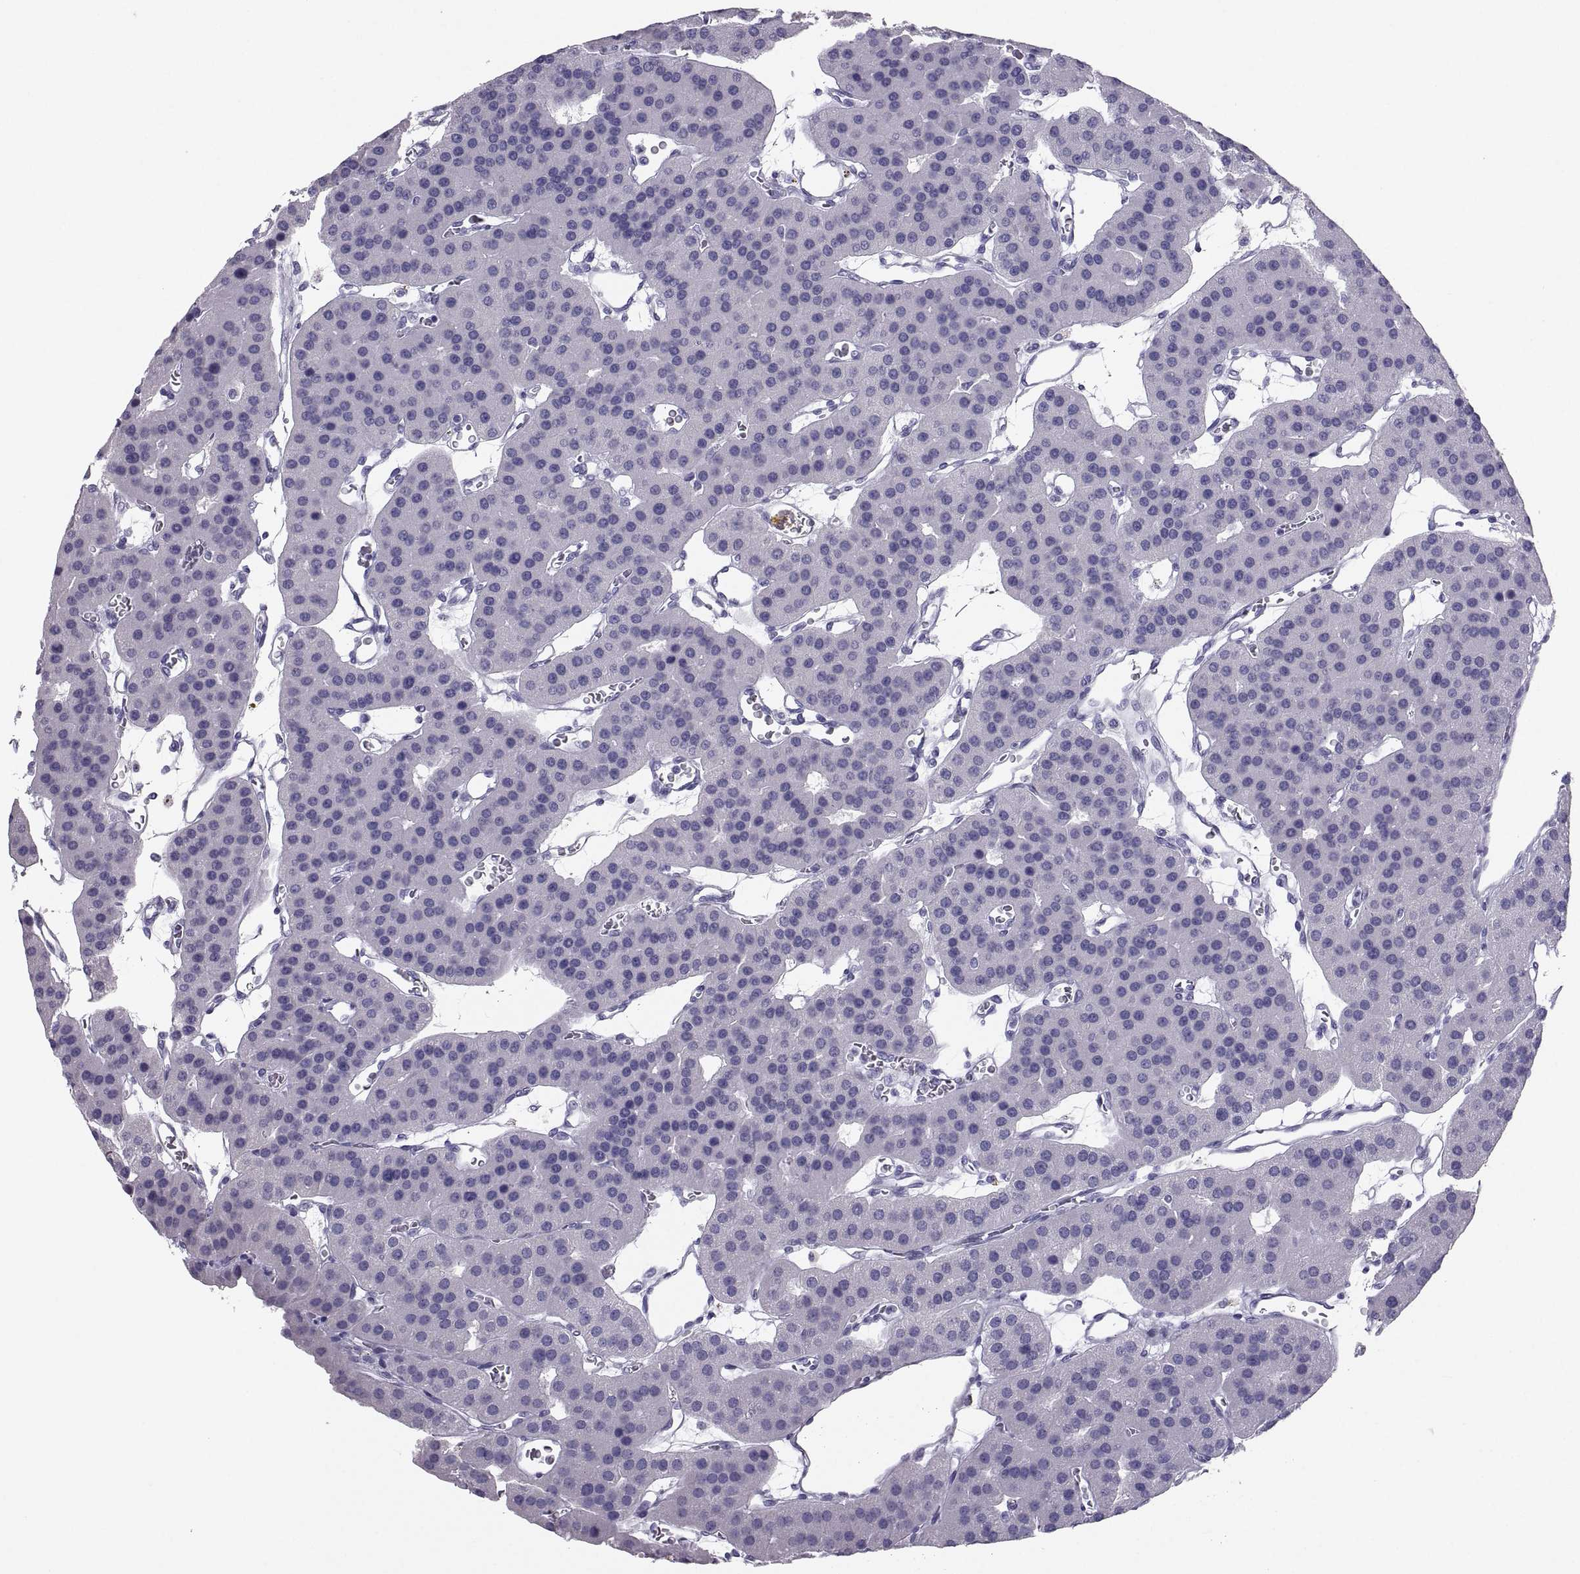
{"staining": {"intensity": "negative", "quantity": "none", "location": "none"}, "tissue": "parathyroid gland", "cell_type": "Glandular cells", "image_type": "normal", "snomed": [{"axis": "morphology", "description": "Normal tissue, NOS"}, {"axis": "morphology", "description": "Adenoma, NOS"}, {"axis": "topography", "description": "Parathyroid gland"}], "caption": "Unremarkable parathyroid gland was stained to show a protein in brown. There is no significant staining in glandular cells. (DAB (3,3'-diaminobenzidine) IHC, high magnification).", "gene": "PCSK1N", "patient": {"sex": "female", "age": 86}}